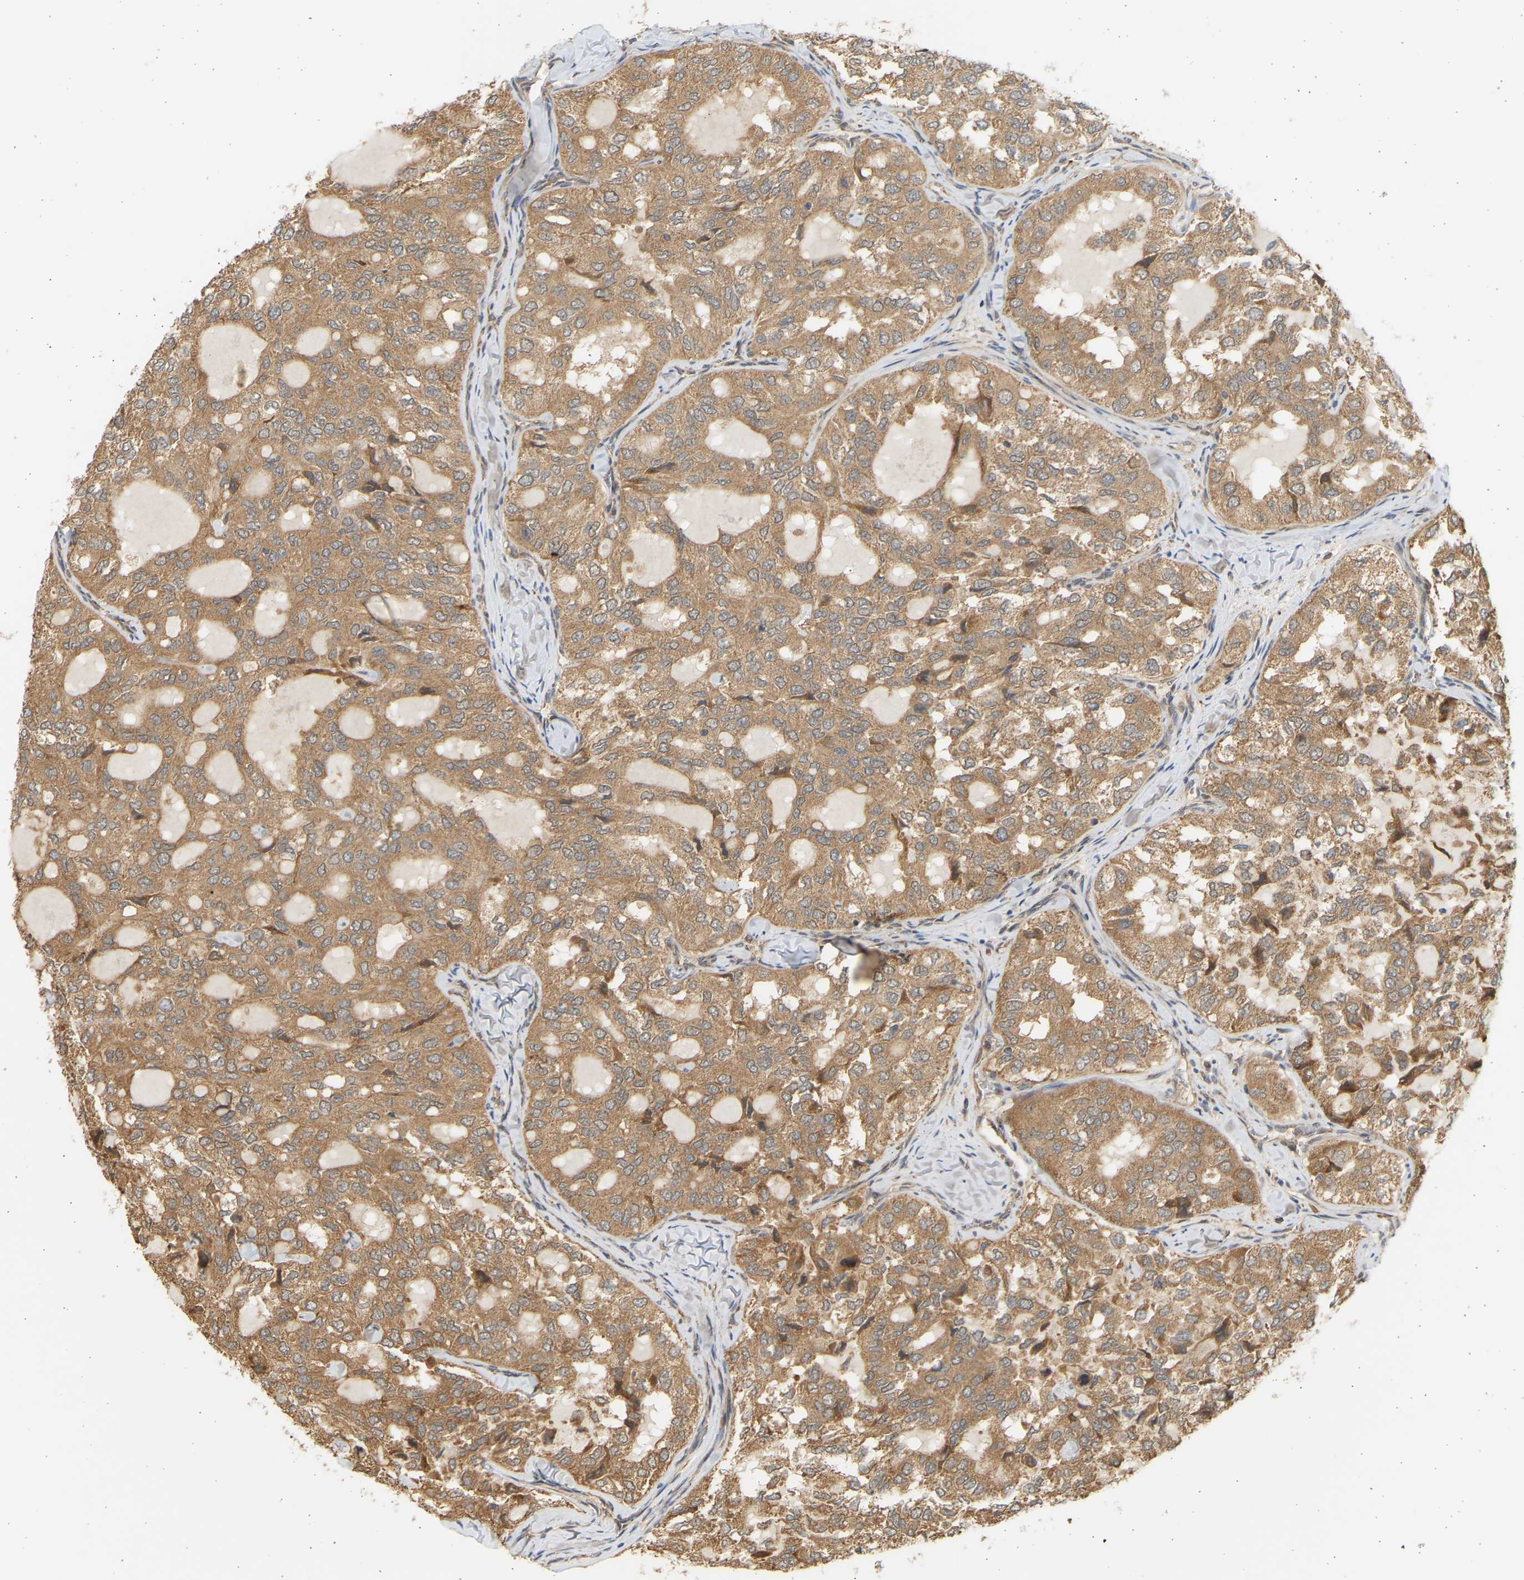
{"staining": {"intensity": "moderate", "quantity": ">75%", "location": "cytoplasmic/membranous"}, "tissue": "thyroid cancer", "cell_type": "Tumor cells", "image_type": "cancer", "snomed": [{"axis": "morphology", "description": "Follicular adenoma carcinoma, NOS"}, {"axis": "topography", "description": "Thyroid gland"}], "caption": "High-magnification brightfield microscopy of follicular adenoma carcinoma (thyroid) stained with DAB (3,3'-diaminobenzidine) (brown) and counterstained with hematoxylin (blue). tumor cells exhibit moderate cytoplasmic/membranous staining is seen in about>75% of cells.", "gene": "B4GALT6", "patient": {"sex": "male", "age": 75}}